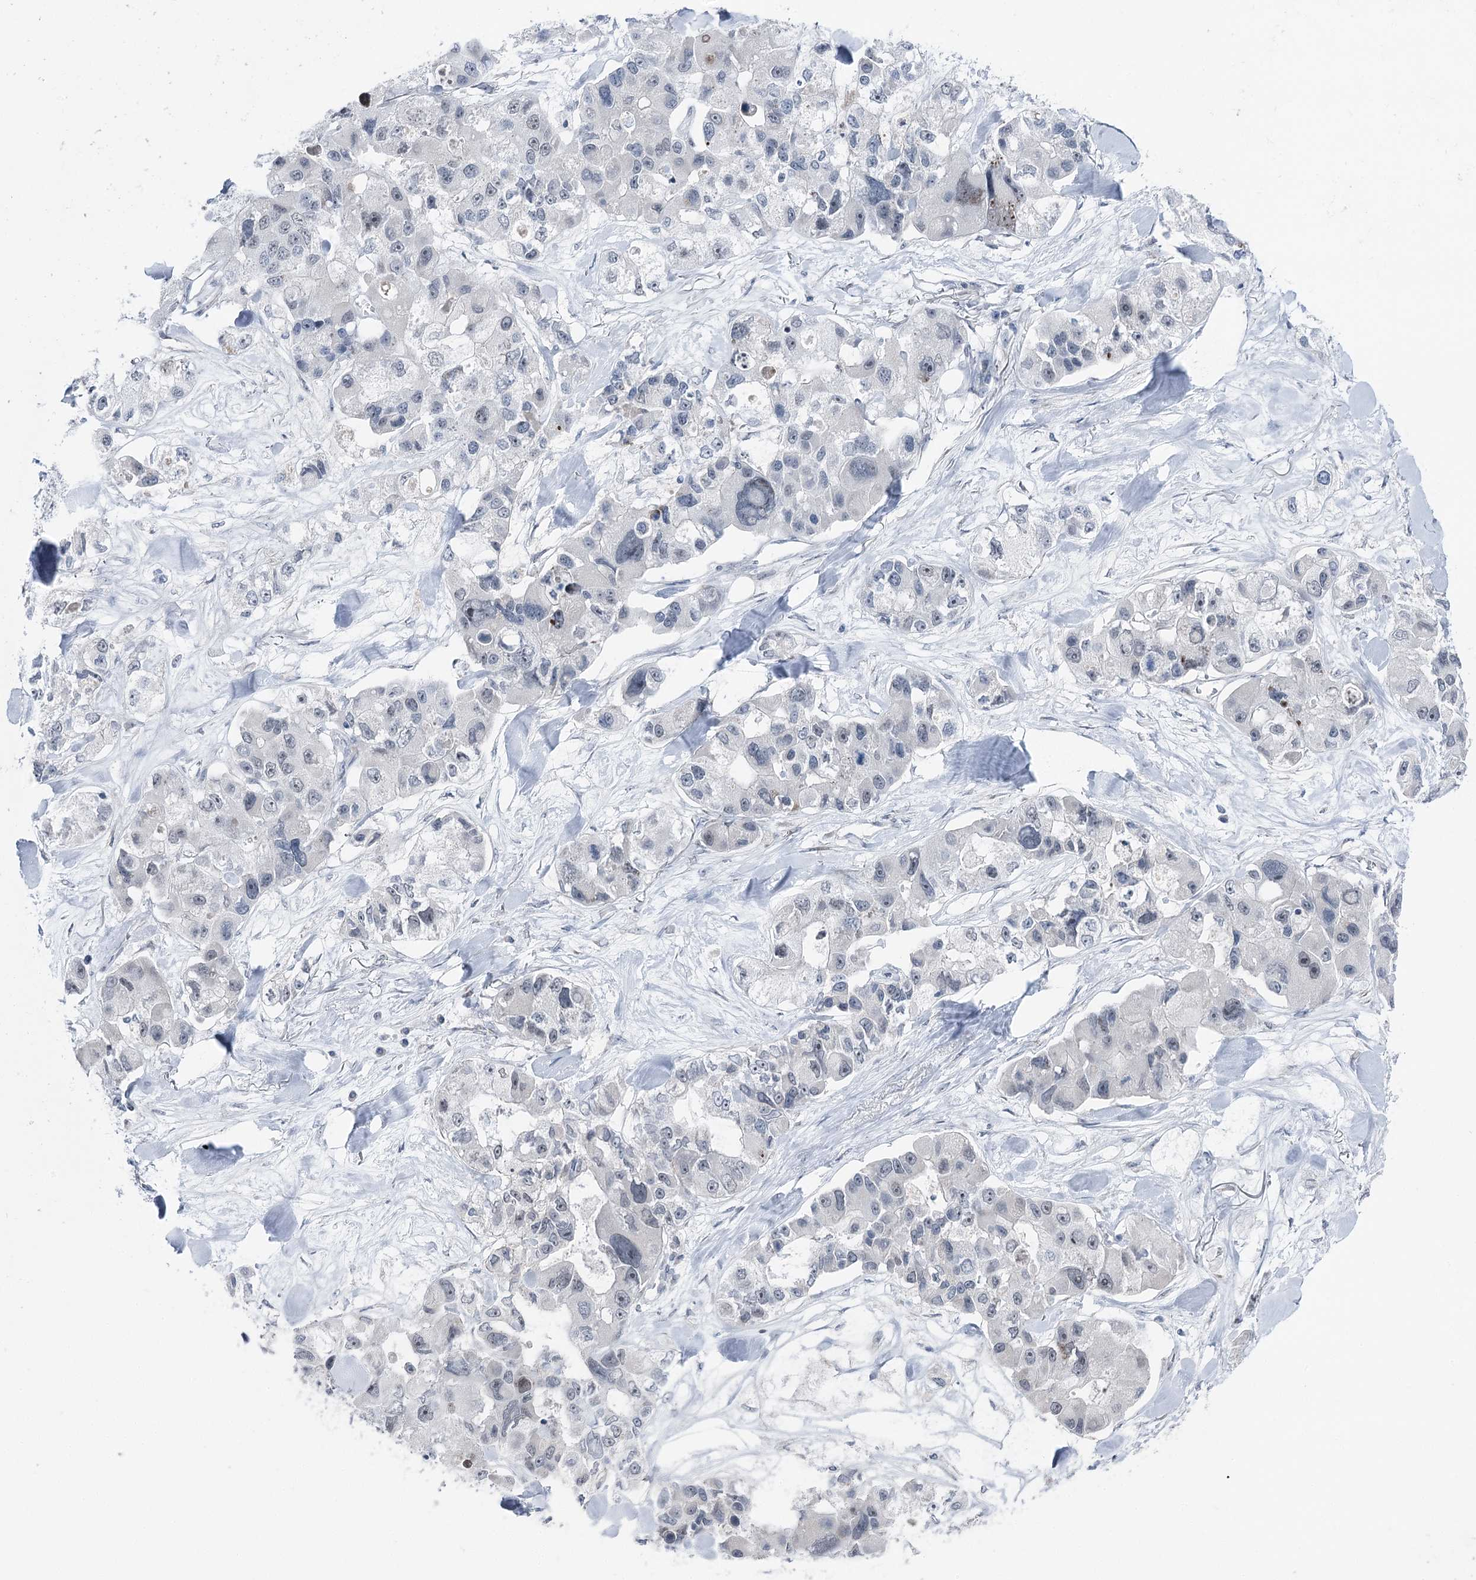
{"staining": {"intensity": "negative", "quantity": "none", "location": "none"}, "tissue": "lung cancer", "cell_type": "Tumor cells", "image_type": "cancer", "snomed": [{"axis": "morphology", "description": "Adenocarcinoma, NOS"}, {"axis": "topography", "description": "Lung"}], "caption": "Protein analysis of adenocarcinoma (lung) displays no significant expression in tumor cells.", "gene": "STEEP1", "patient": {"sex": "female", "age": 54}}